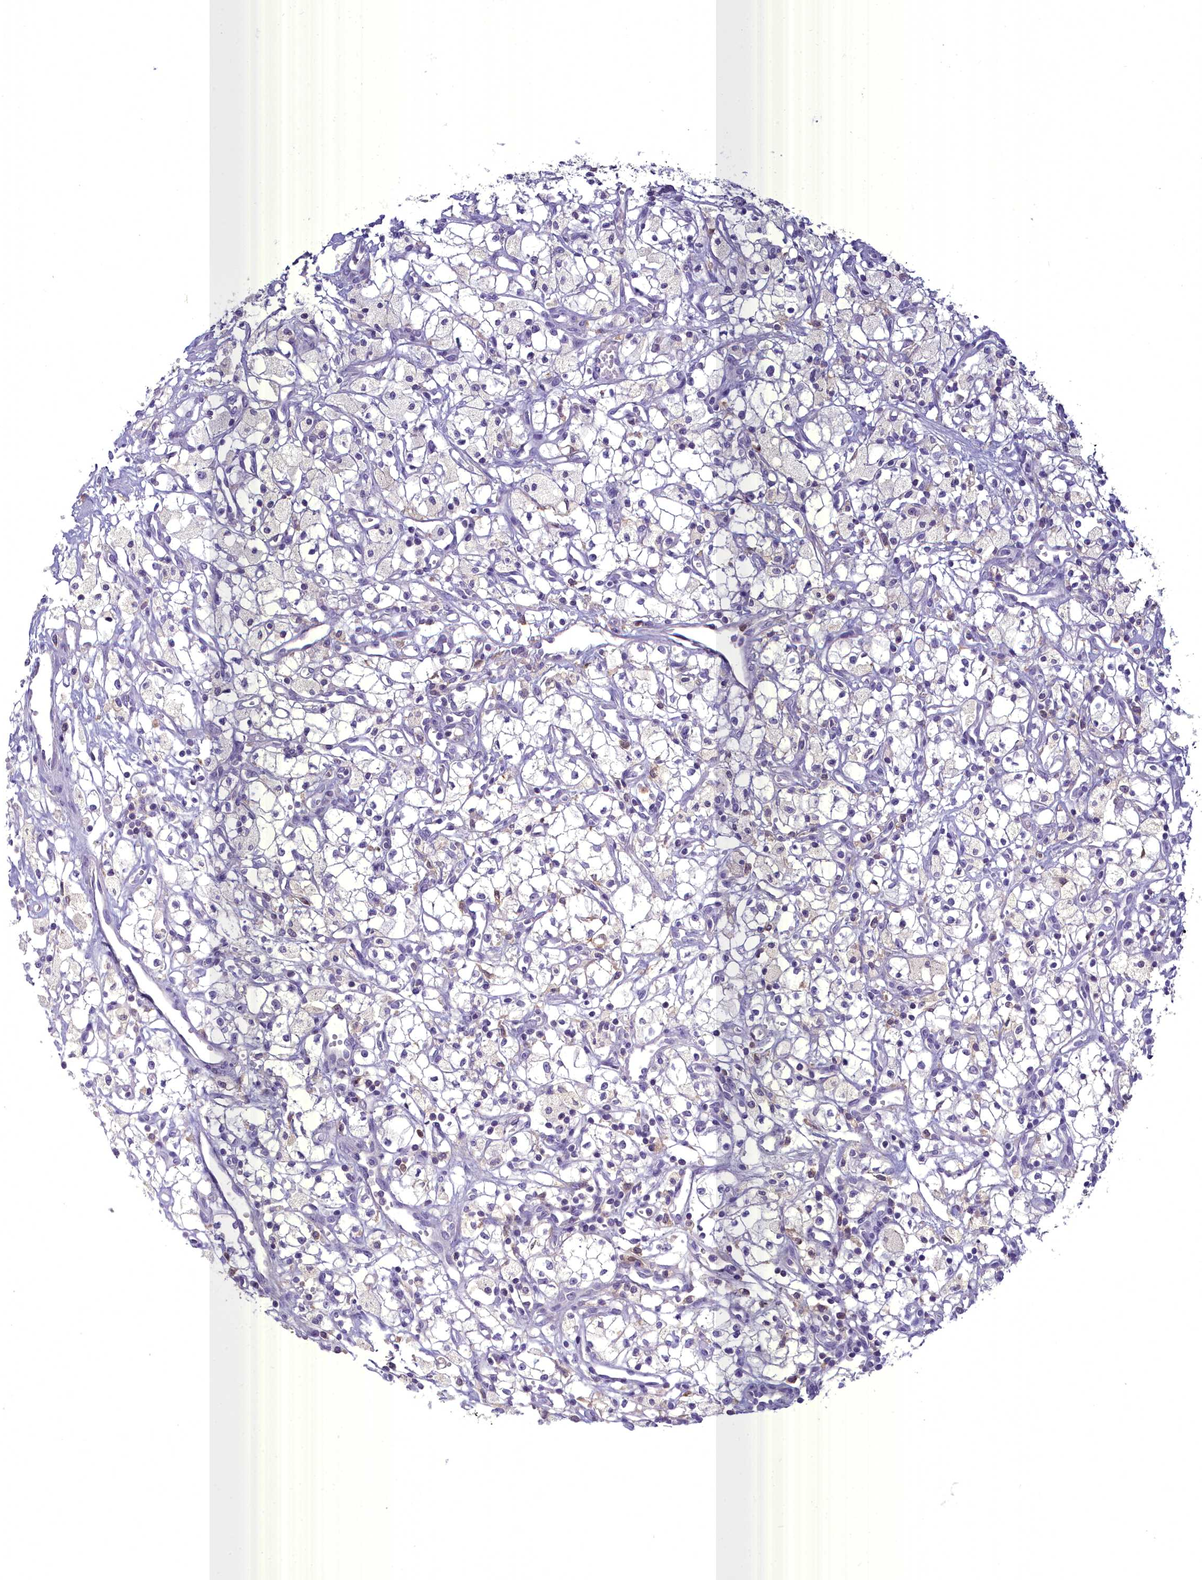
{"staining": {"intensity": "negative", "quantity": "none", "location": "none"}, "tissue": "renal cancer", "cell_type": "Tumor cells", "image_type": "cancer", "snomed": [{"axis": "morphology", "description": "Adenocarcinoma, NOS"}, {"axis": "topography", "description": "Kidney"}], "caption": "A high-resolution histopathology image shows IHC staining of renal adenocarcinoma, which shows no significant expression in tumor cells.", "gene": "BLNK", "patient": {"sex": "male", "age": 59}}